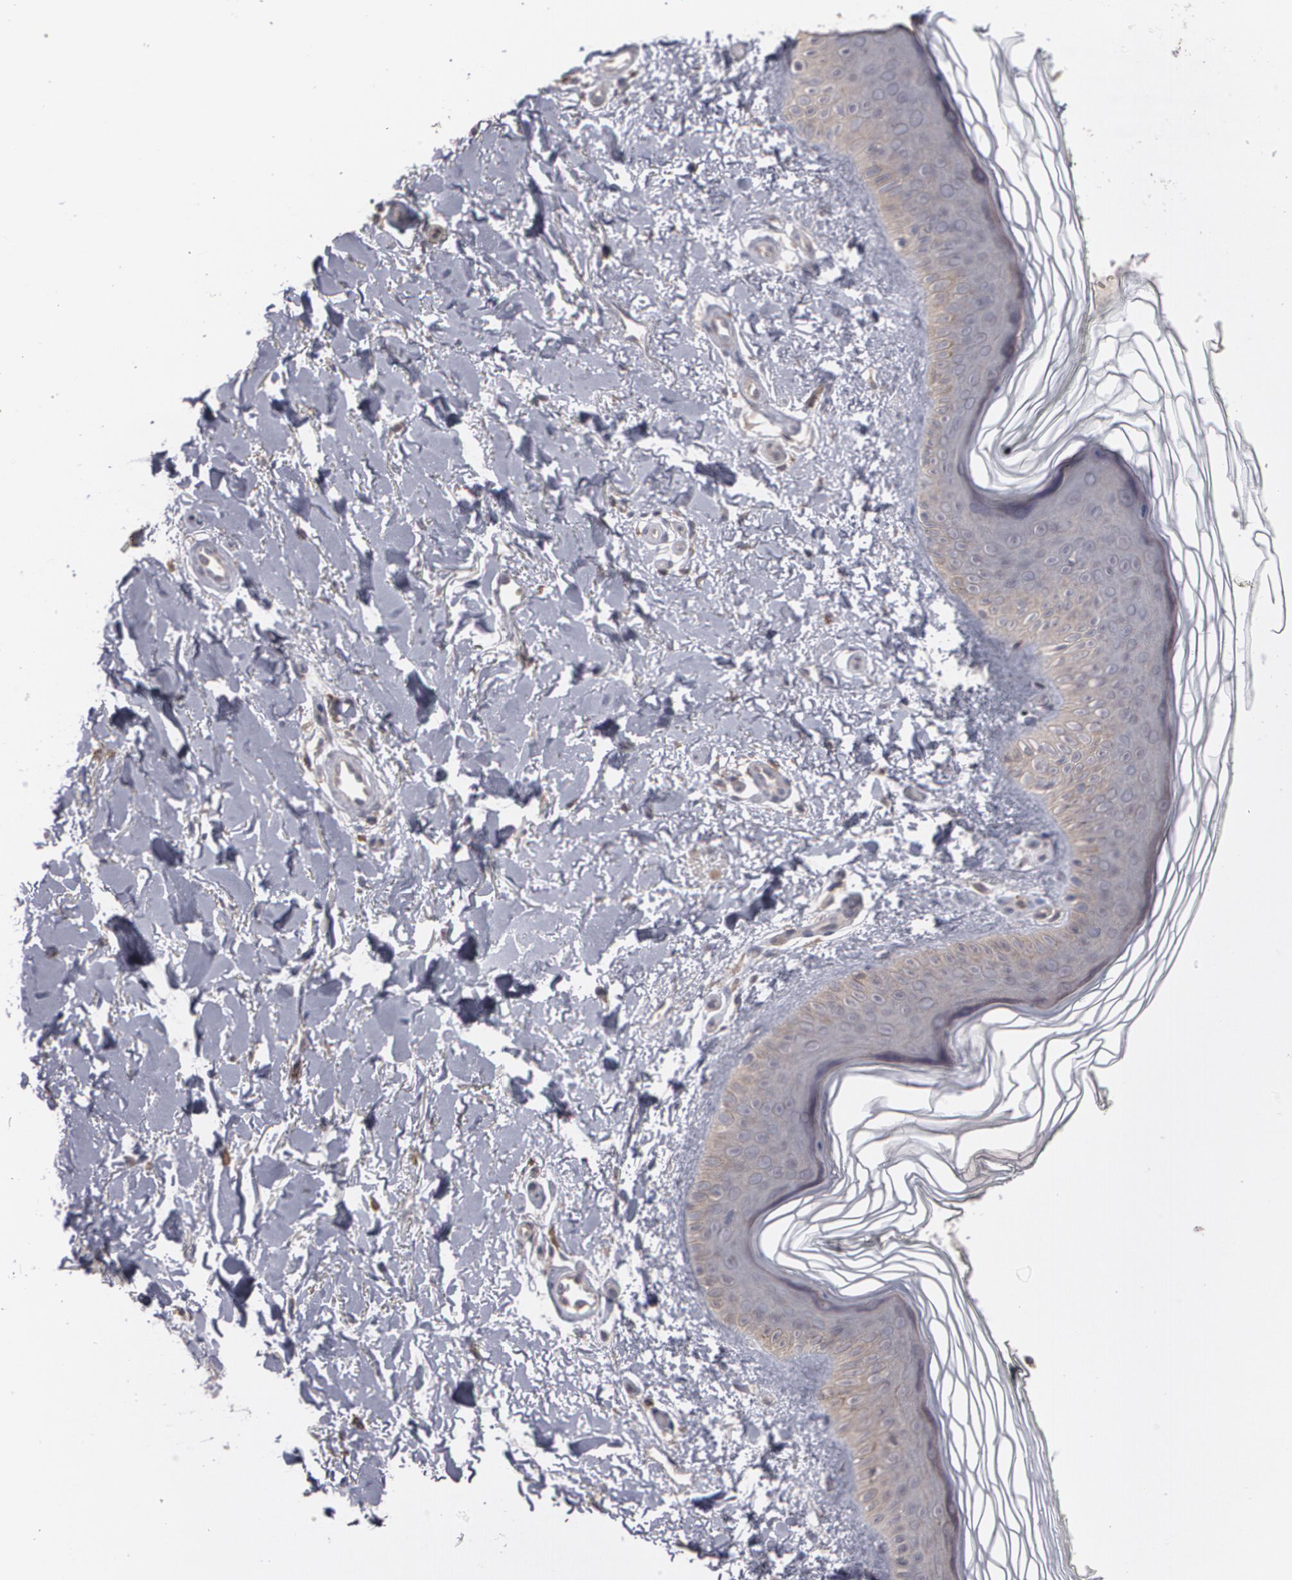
{"staining": {"intensity": "weak", "quantity": ">75%", "location": "cytoplasmic/membranous"}, "tissue": "skin", "cell_type": "Fibroblasts", "image_type": "normal", "snomed": [{"axis": "morphology", "description": "Normal tissue, NOS"}, {"axis": "topography", "description": "Skin"}], "caption": "Skin stained with immunohistochemistry (IHC) demonstrates weak cytoplasmic/membranous staining in about >75% of fibroblasts.", "gene": "ARF6", "patient": {"sex": "female", "age": 19}}